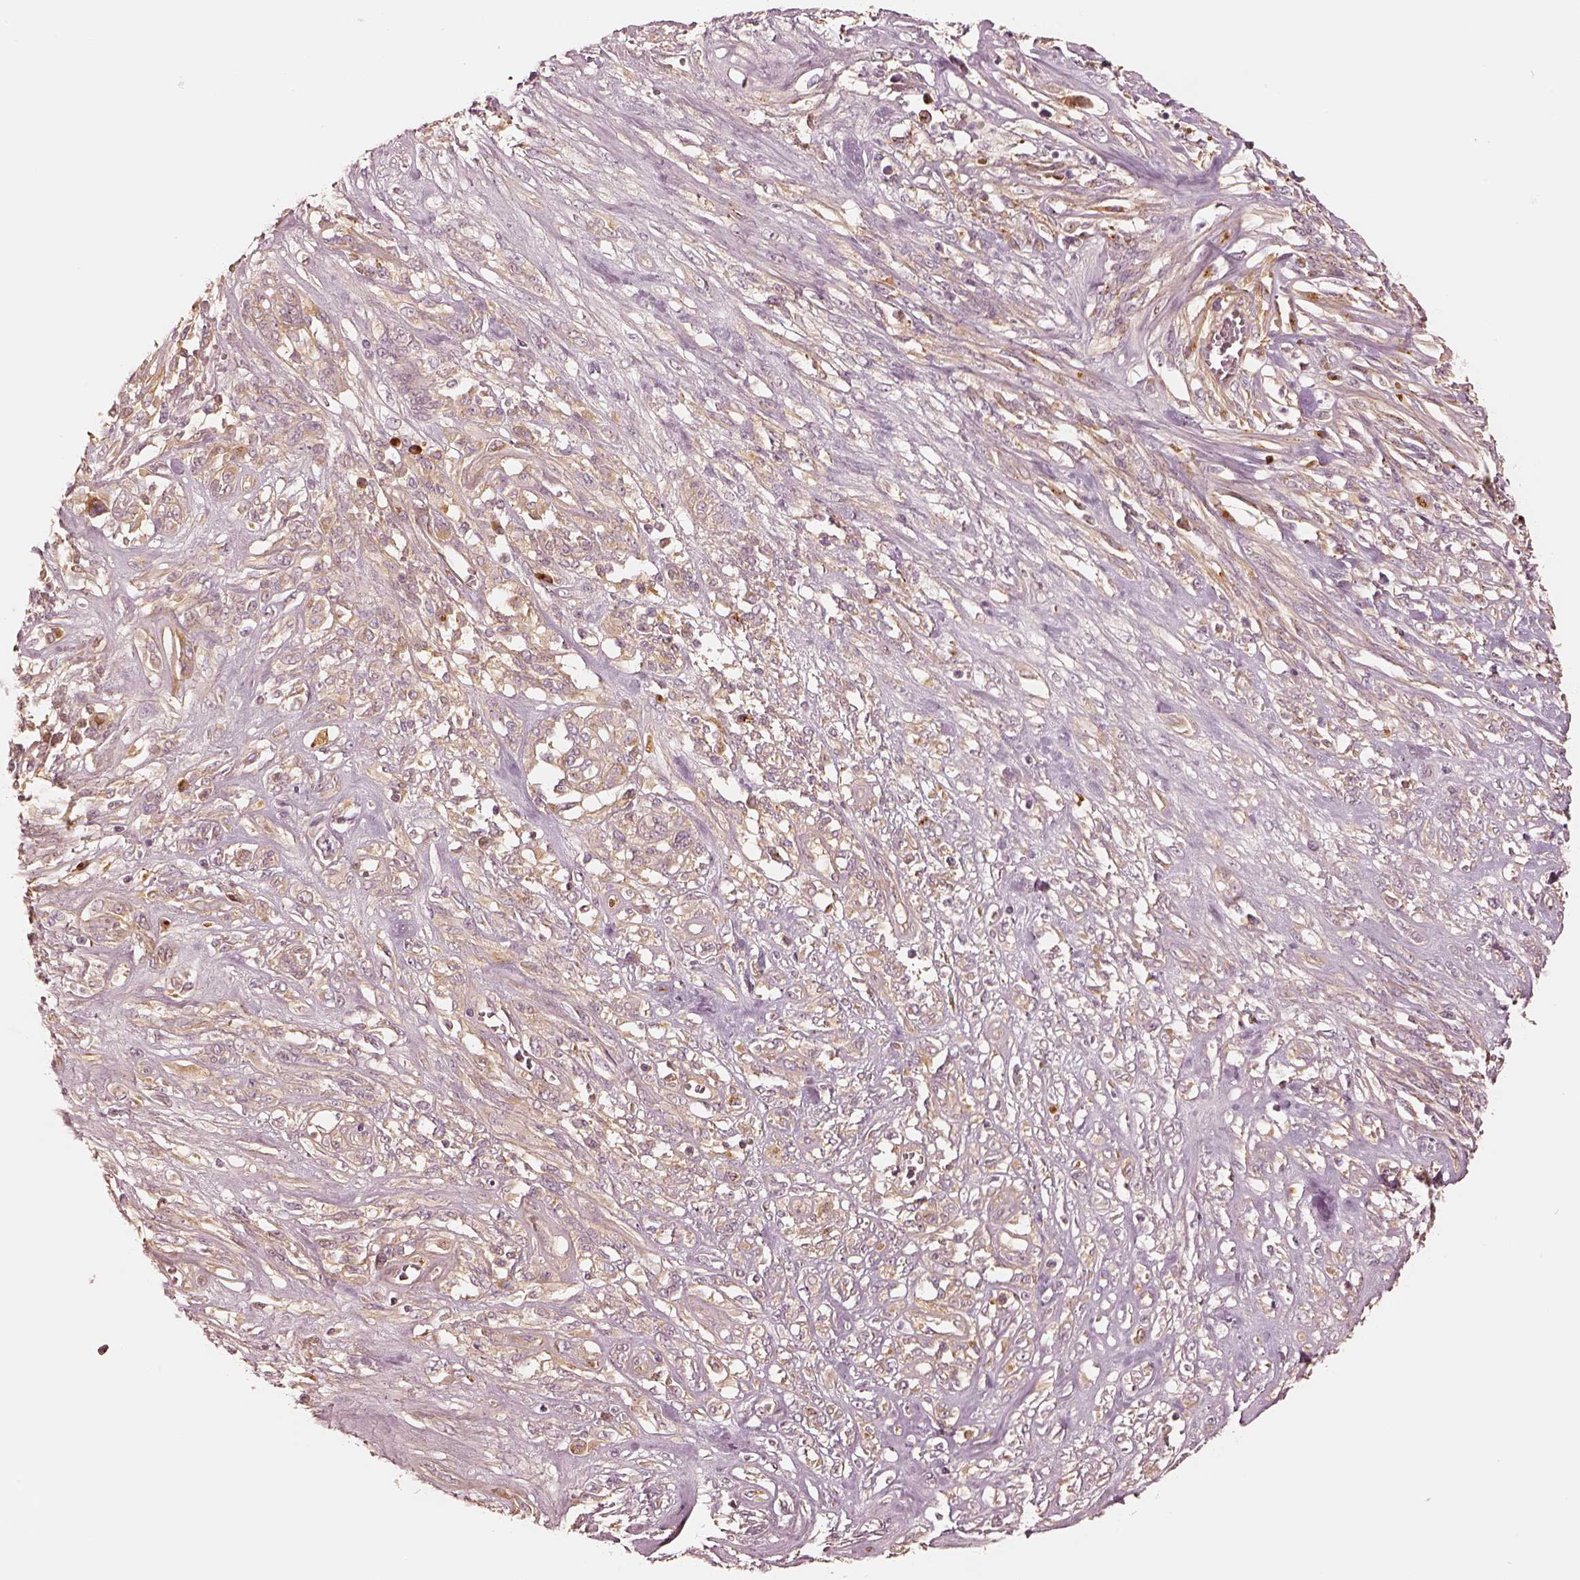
{"staining": {"intensity": "weak", "quantity": "25%-75%", "location": "cytoplasmic/membranous"}, "tissue": "melanoma", "cell_type": "Tumor cells", "image_type": "cancer", "snomed": [{"axis": "morphology", "description": "Malignant melanoma, NOS"}, {"axis": "topography", "description": "Skin"}], "caption": "Brown immunohistochemical staining in human melanoma exhibits weak cytoplasmic/membranous expression in about 25%-75% of tumor cells. (Stains: DAB in brown, nuclei in blue, Microscopy: brightfield microscopy at high magnification).", "gene": "GORASP2", "patient": {"sex": "female", "age": 91}}